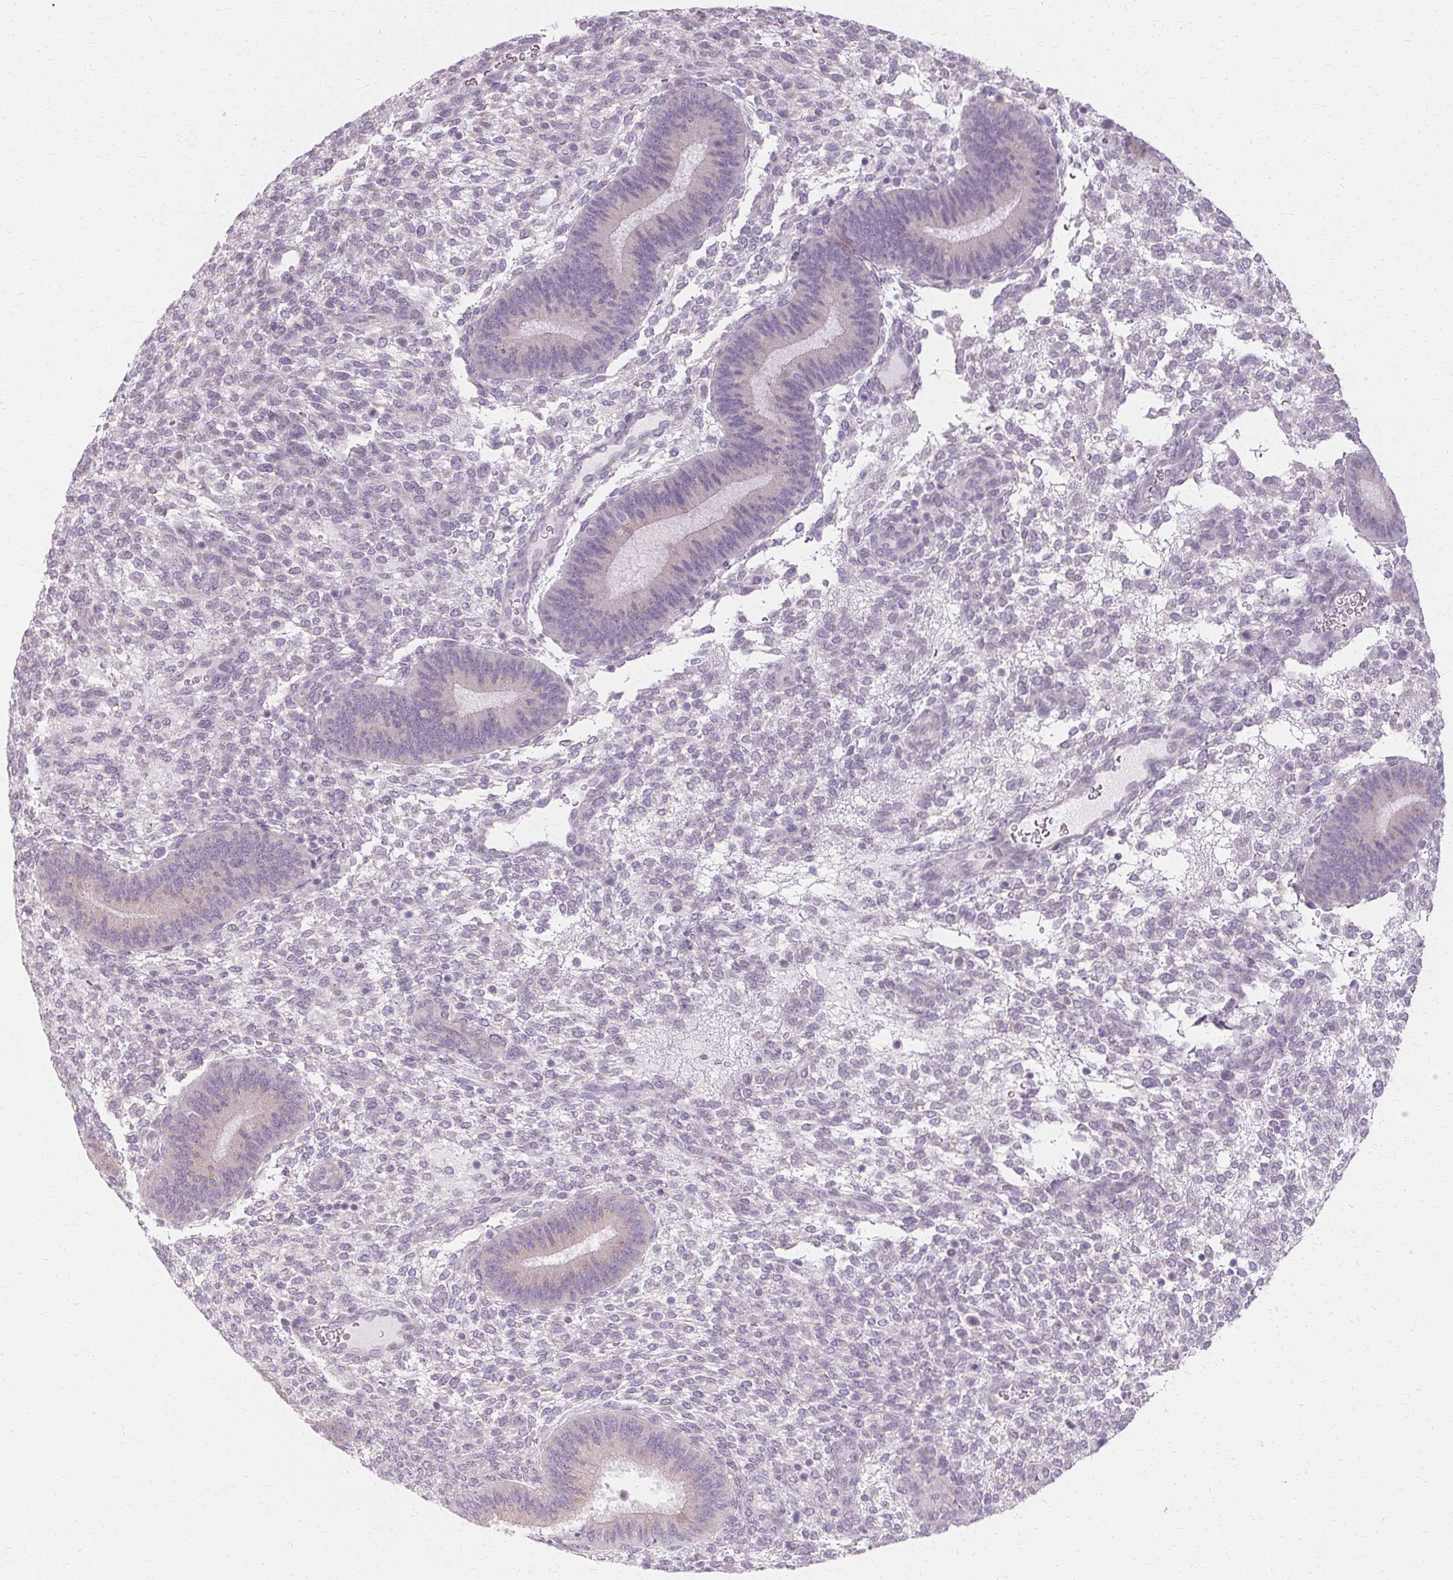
{"staining": {"intensity": "negative", "quantity": "none", "location": "none"}, "tissue": "endometrium", "cell_type": "Cells in endometrial stroma", "image_type": "normal", "snomed": [{"axis": "morphology", "description": "Normal tissue, NOS"}, {"axis": "topography", "description": "Endometrium"}], "caption": "Micrograph shows no significant protein staining in cells in endometrial stroma of benign endometrium.", "gene": "FCRL3", "patient": {"sex": "female", "age": 39}}